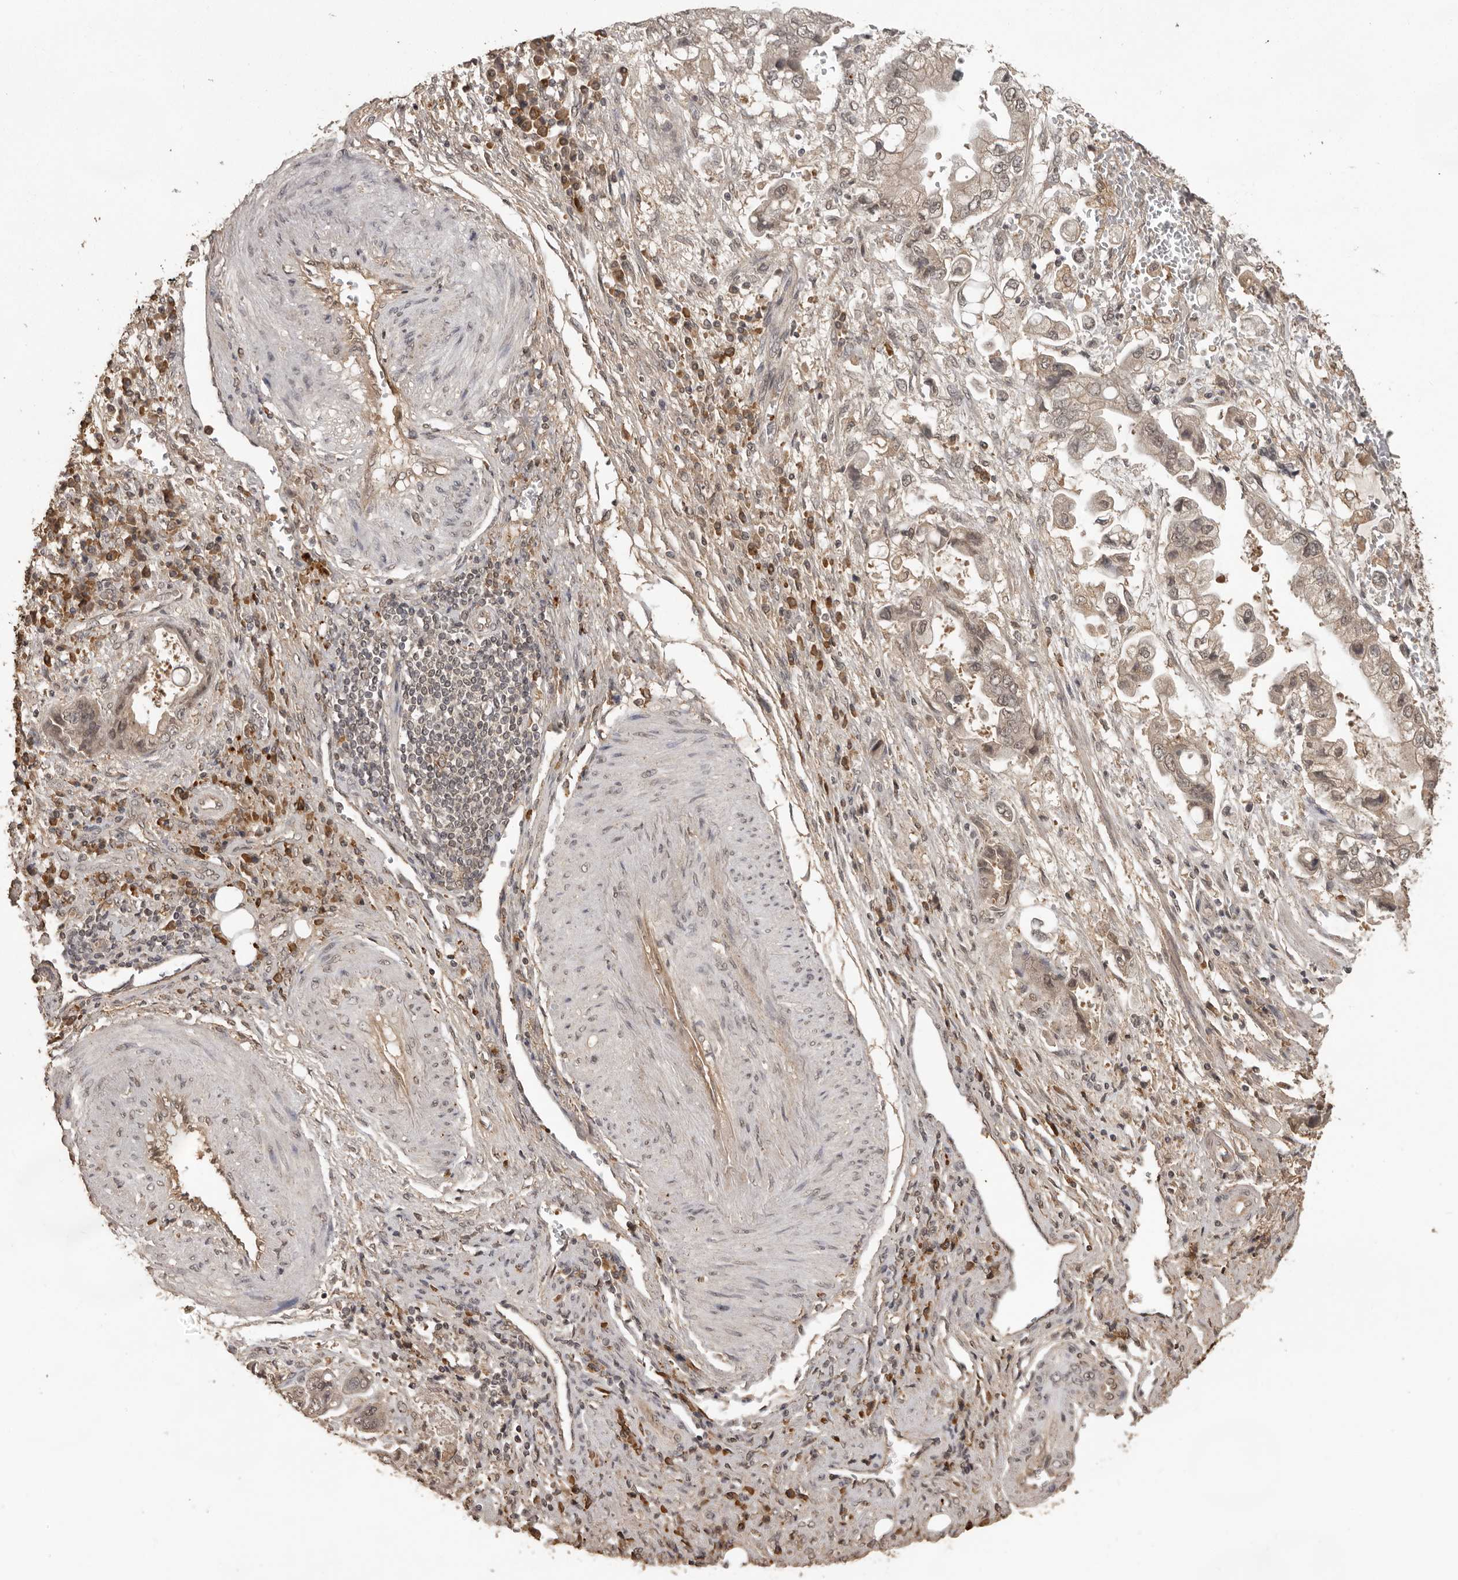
{"staining": {"intensity": "weak", "quantity": "25%-75%", "location": "cytoplasmic/membranous"}, "tissue": "stomach cancer", "cell_type": "Tumor cells", "image_type": "cancer", "snomed": [{"axis": "morphology", "description": "Adenocarcinoma, NOS"}, {"axis": "topography", "description": "Stomach"}], "caption": "This micrograph reveals IHC staining of stomach adenocarcinoma, with low weak cytoplasmic/membranous positivity in approximately 25%-75% of tumor cells.", "gene": "CTF1", "patient": {"sex": "male", "age": 62}}